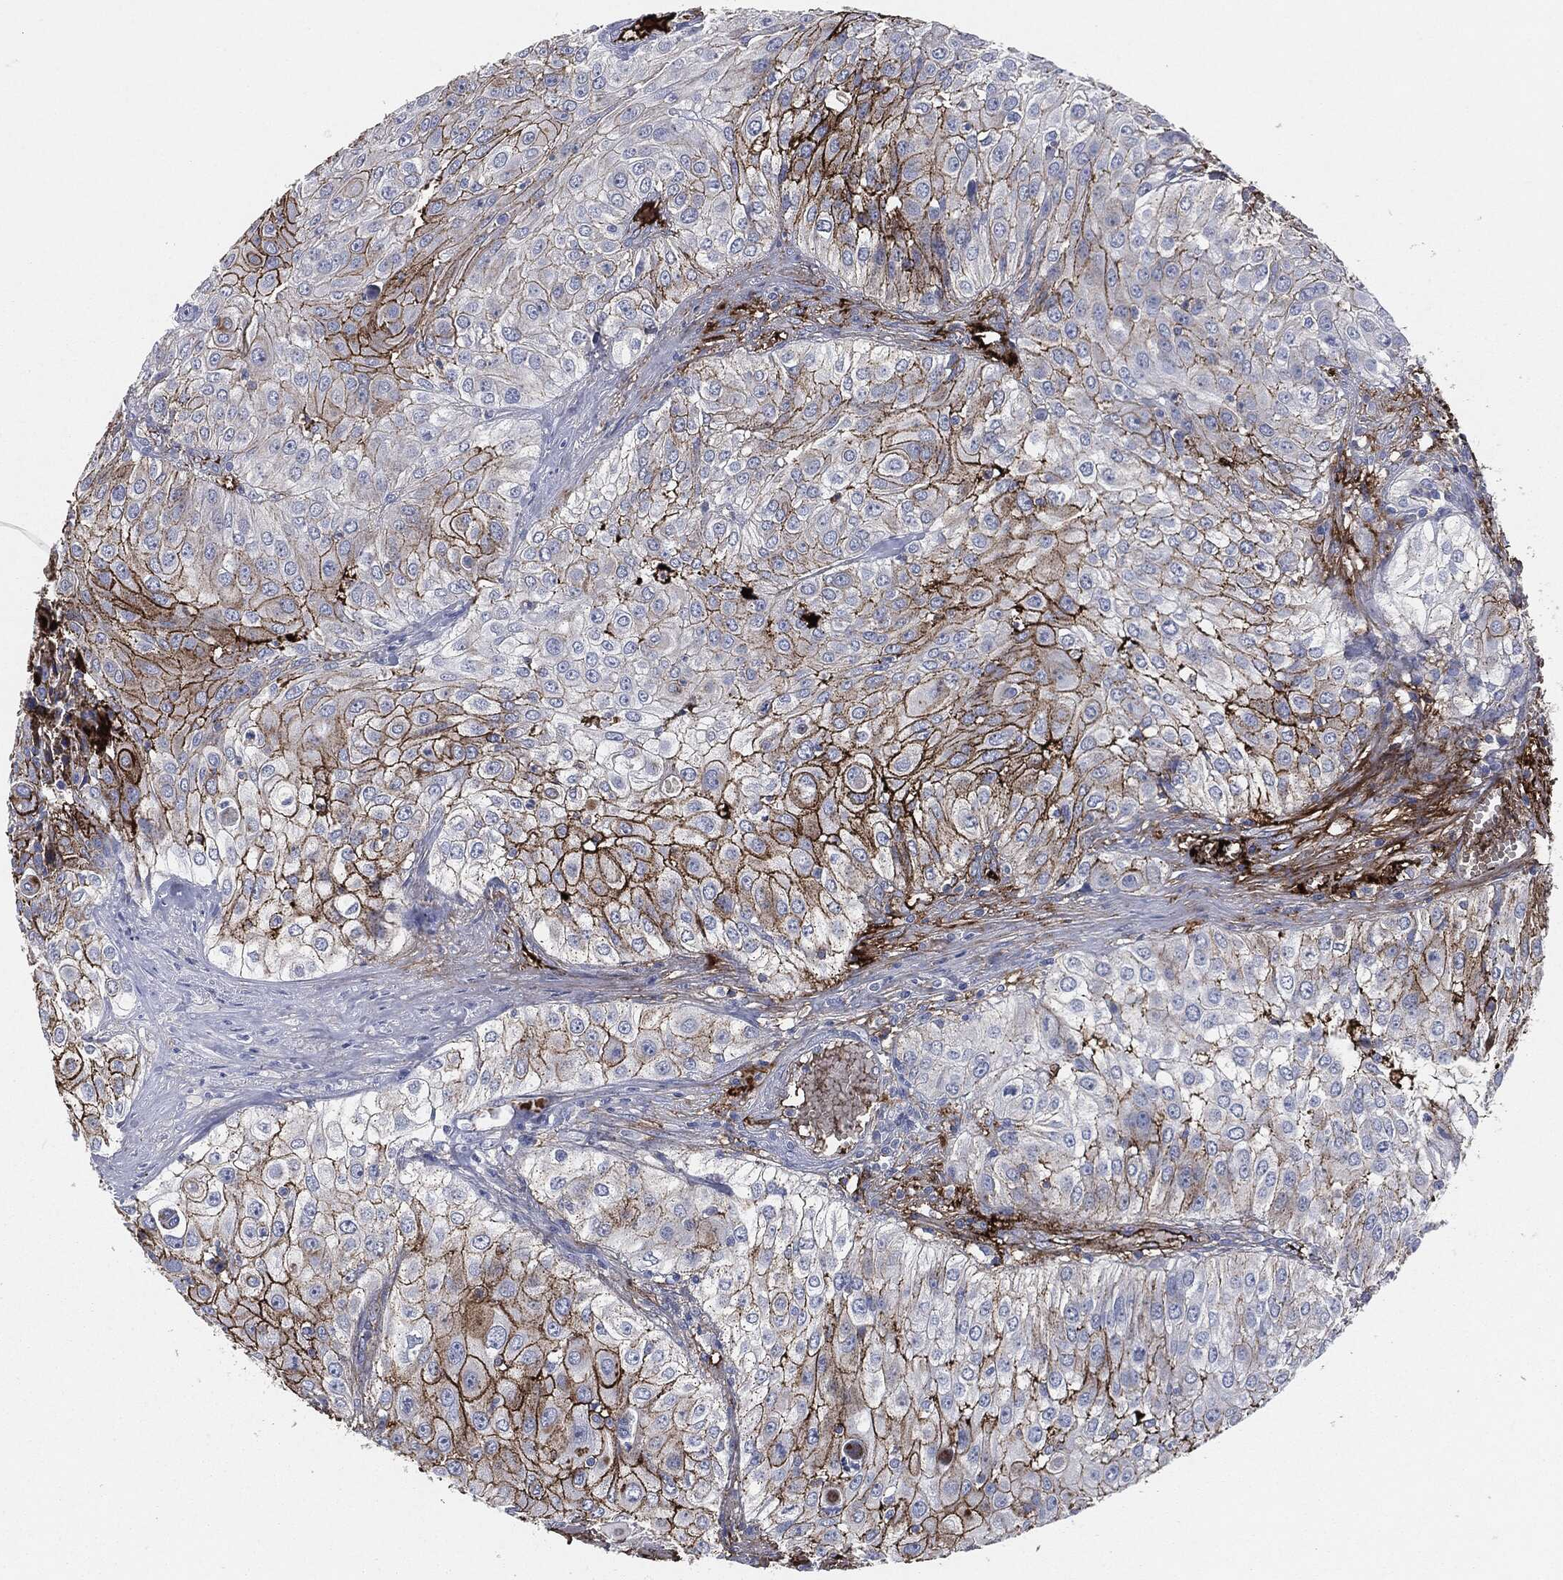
{"staining": {"intensity": "strong", "quantity": "25%-75%", "location": "cytoplasmic/membranous"}, "tissue": "urothelial cancer", "cell_type": "Tumor cells", "image_type": "cancer", "snomed": [{"axis": "morphology", "description": "Urothelial carcinoma, High grade"}, {"axis": "topography", "description": "Urinary bladder"}], "caption": "Immunohistochemistry (IHC) photomicrograph of human urothelial cancer stained for a protein (brown), which demonstrates high levels of strong cytoplasmic/membranous staining in about 25%-75% of tumor cells.", "gene": "APOB", "patient": {"sex": "female", "age": 79}}